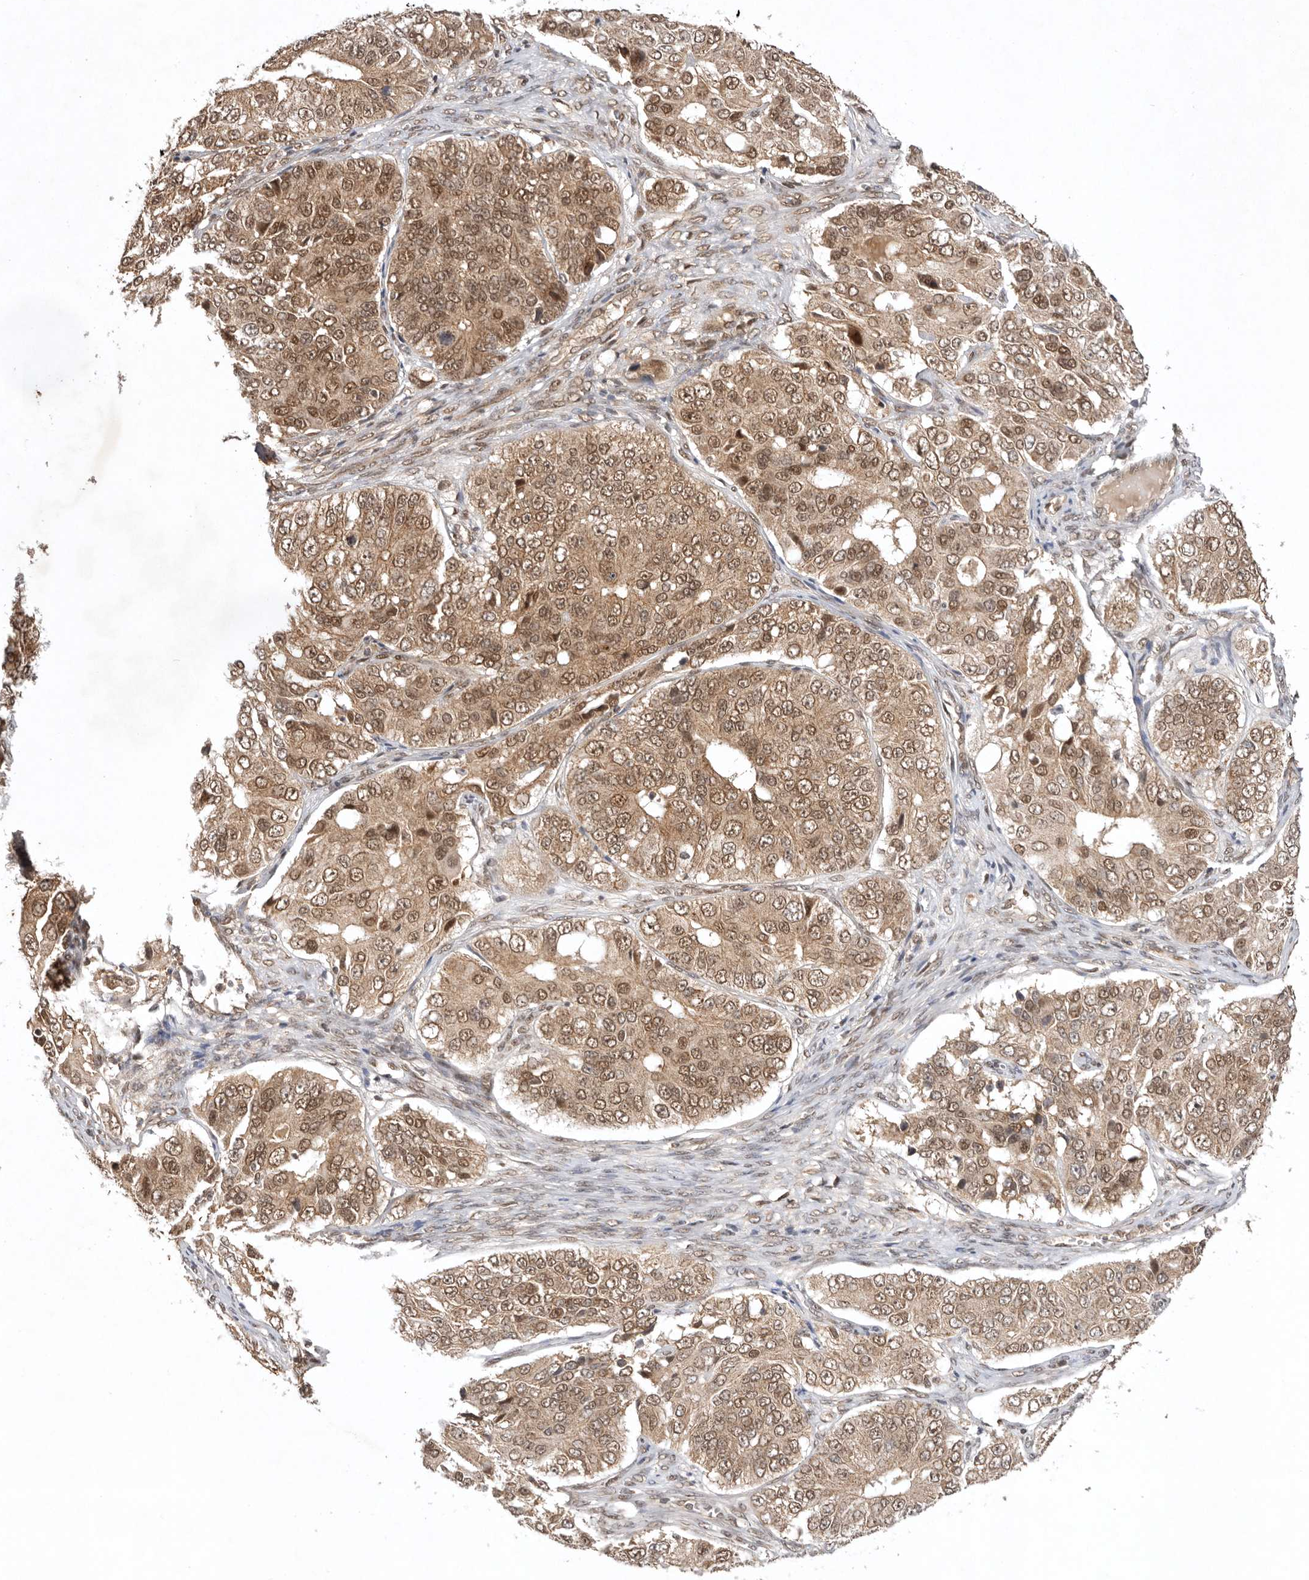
{"staining": {"intensity": "moderate", "quantity": ">75%", "location": "cytoplasmic/membranous,nuclear"}, "tissue": "ovarian cancer", "cell_type": "Tumor cells", "image_type": "cancer", "snomed": [{"axis": "morphology", "description": "Carcinoma, endometroid"}, {"axis": "topography", "description": "Ovary"}], "caption": "IHC (DAB (3,3'-diaminobenzidine)) staining of ovarian cancer (endometroid carcinoma) reveals moderate cytoplasmic/membranous and nuclear protein staining in about >75% of tumor cells. (Brightfield microscopy of DAB IHC at high magnification).", "gene": "TARS2", "patient": {"sex": "female", "age": 51}}